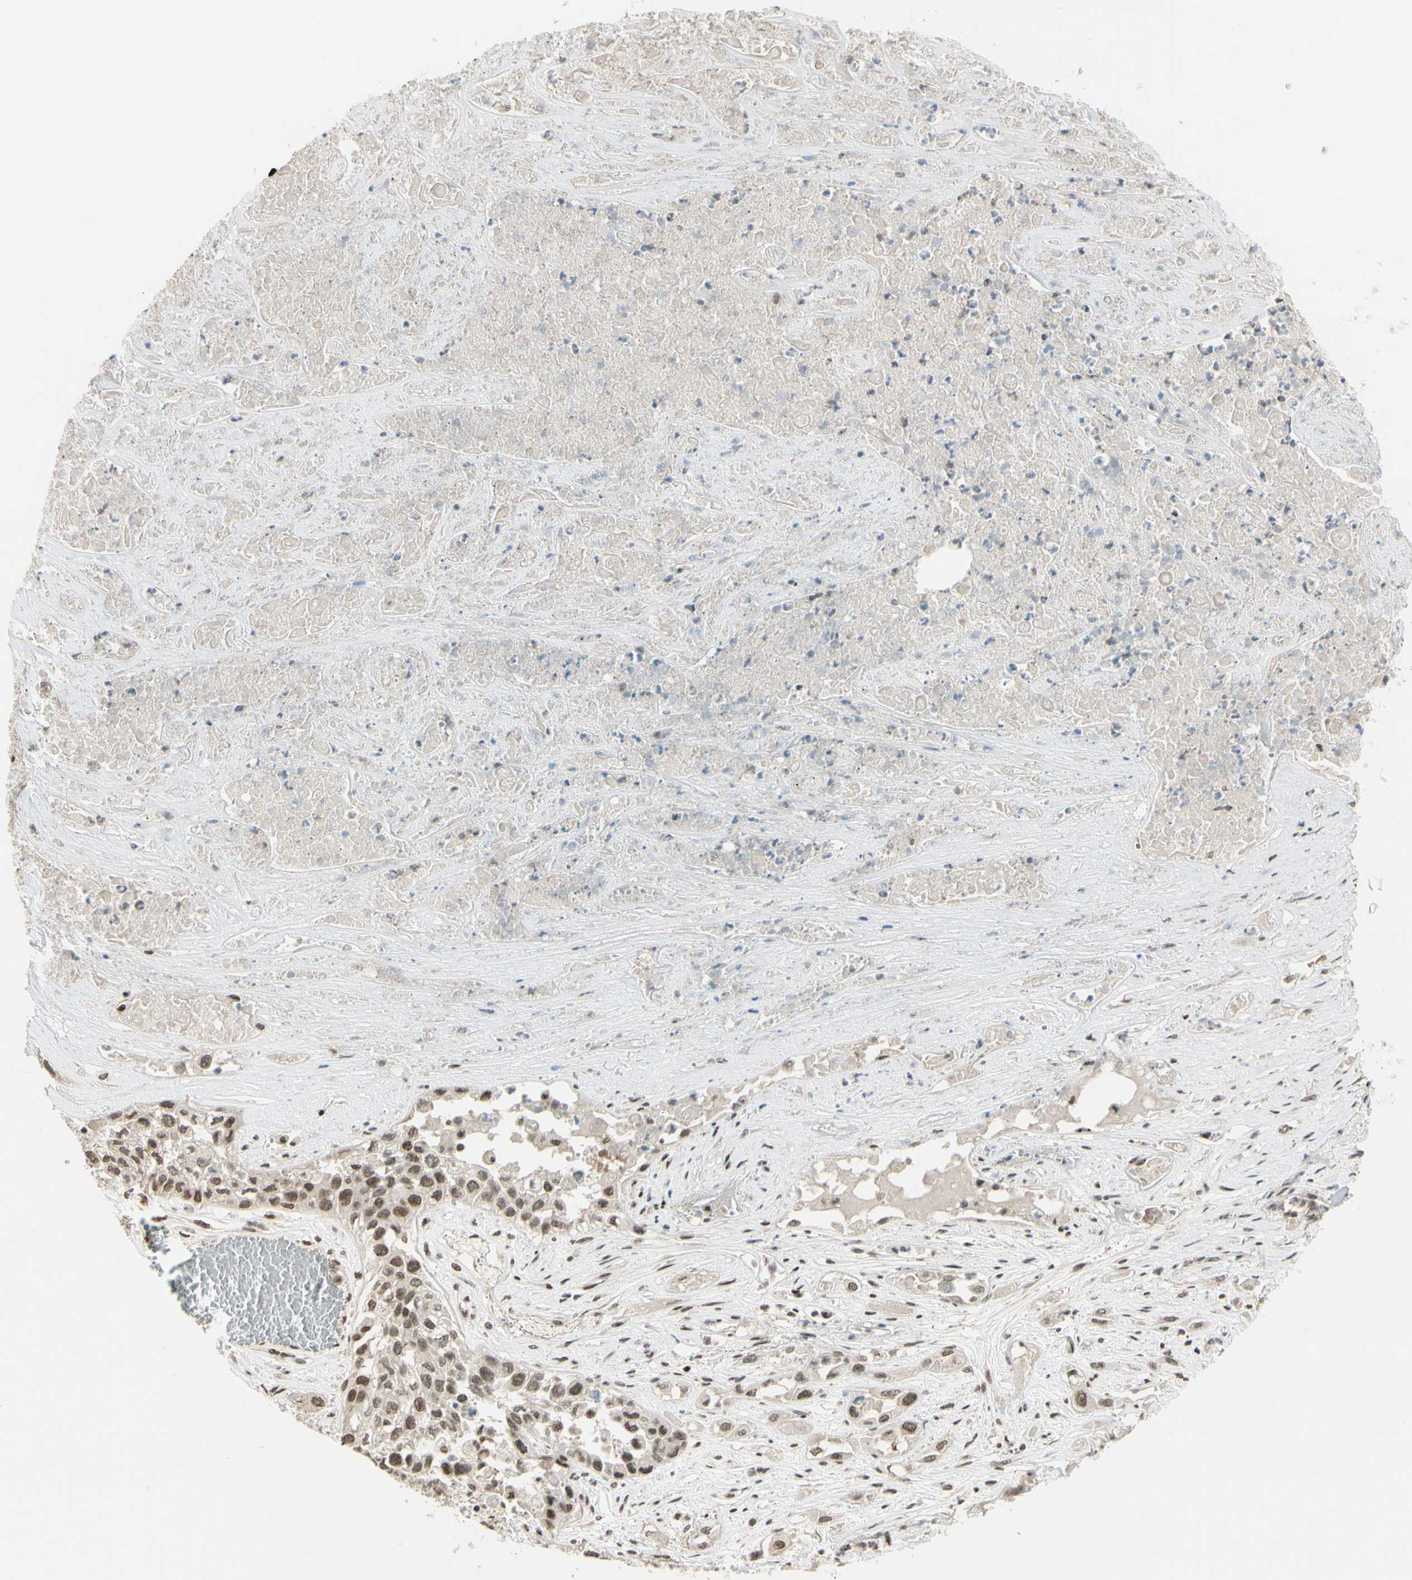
{"staining": {"intensity": "moderate", "quantity": ">75%", "location": "nuclear"}, "tissue": "lung cancer", "cell_type": "Tumor cells", "image_type": "cancer", "snomed": [{"axis": "morphology", "description": "Squamous cell carcinoma, NOS"}, {"axis": "topography", "description": "Lung"}], "caption": "Lung cancer (squamous cell carcinoma) tissue demonstrates moderate nuclear positivity in about >75% of tumor cells, visualized by immunohistochemistry.", "gene": "SUFU", "patient": {"sex": "male", "age": 71}}